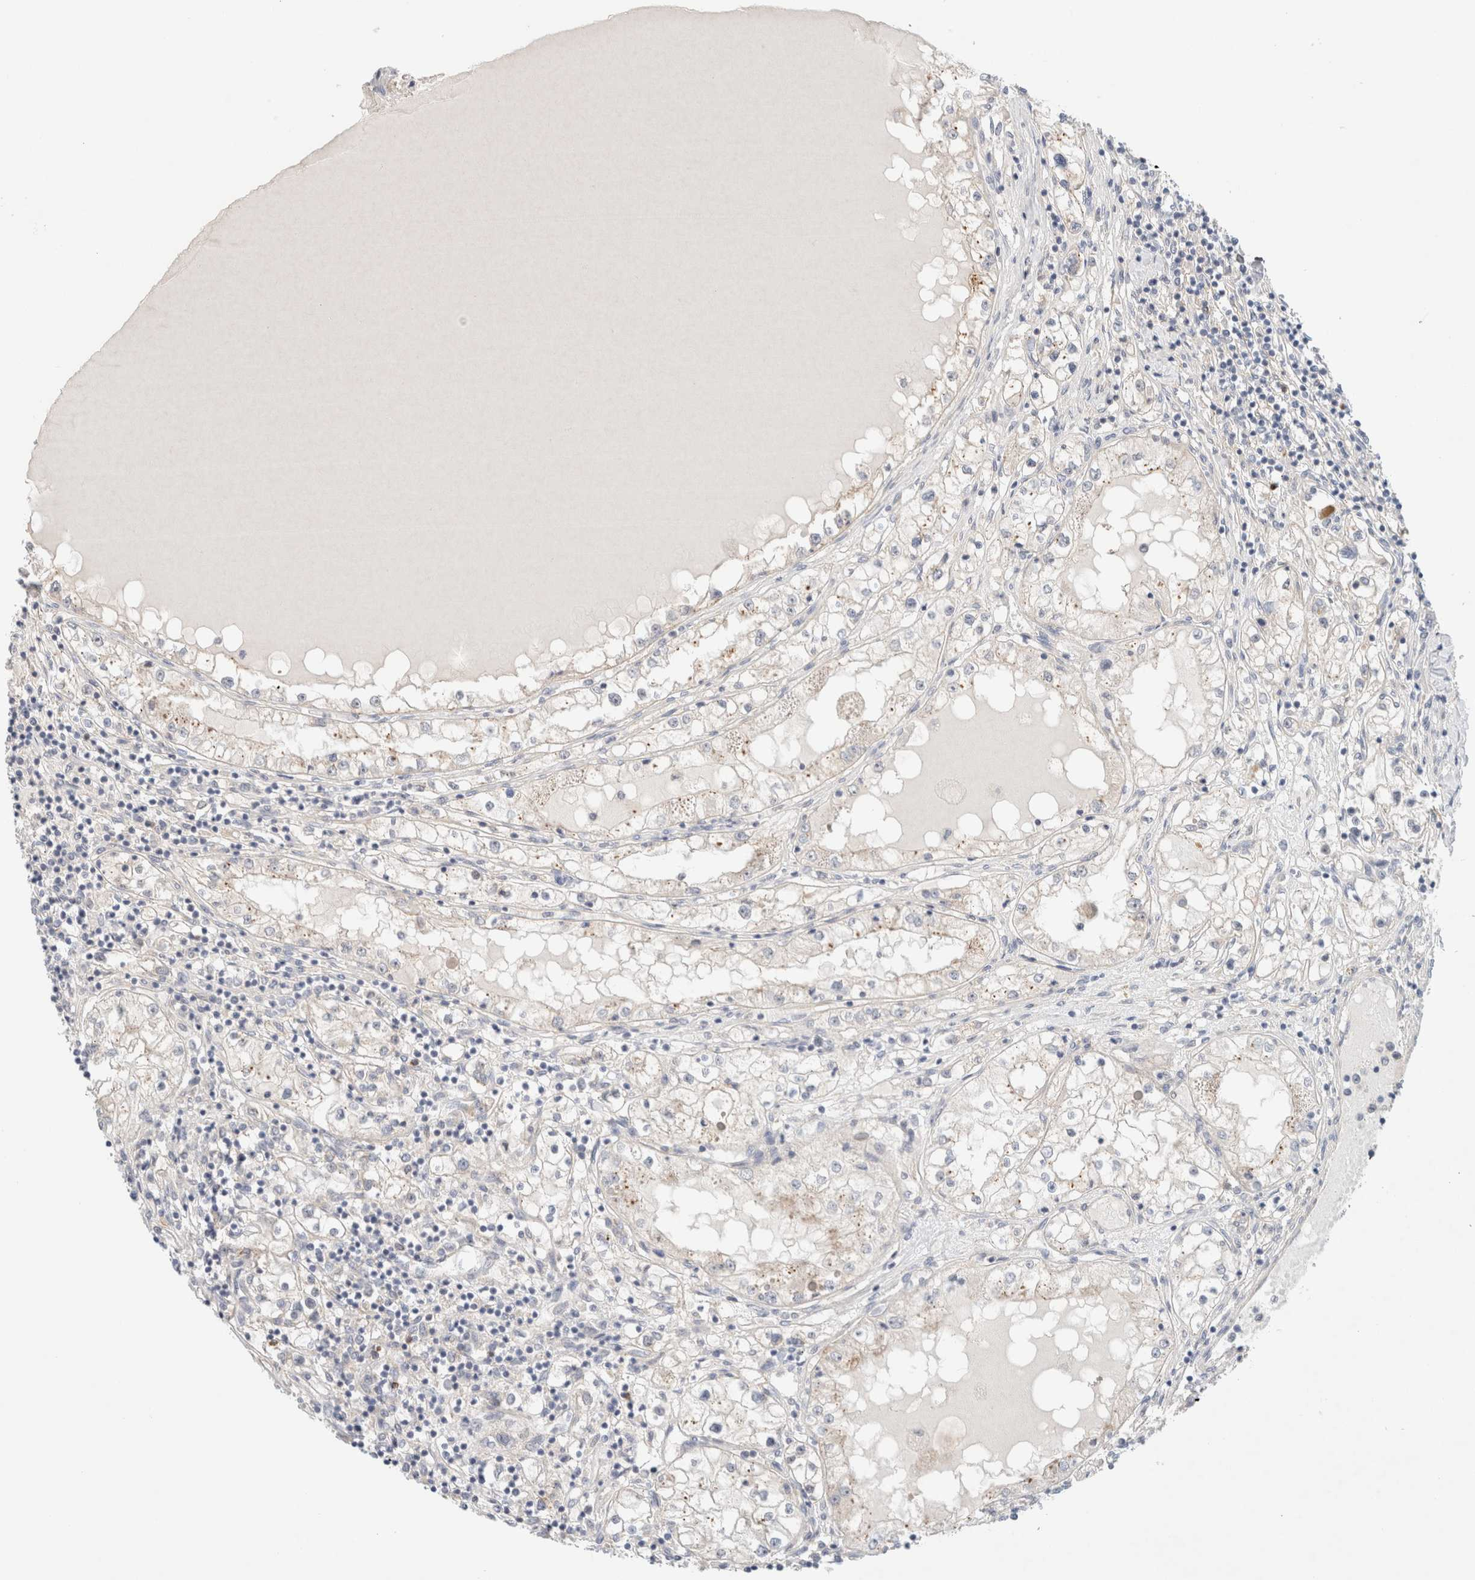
{"staining": {"intensity": "weak", "quantity": "25%-75%", "location": "cytoplasmic/membranous"}, "tissue": "renal cancer", "cell_type": "Tumor cells", "image_type": "cancer", "snomed": [{"axis": "morphology", "description": "Adenocarcinoma, NOS"}, {"axis": "topography", "description": "Kidney"}], "caption": "Human renal cancer (adenocarcinoma) stained for a protein (brown) shows weak cytoplasmic/membranous positive positivity in about 25%-75% of tumor cells.", "gene": "SDR16C5", "patient": {"sex": "male", "age": 68}}